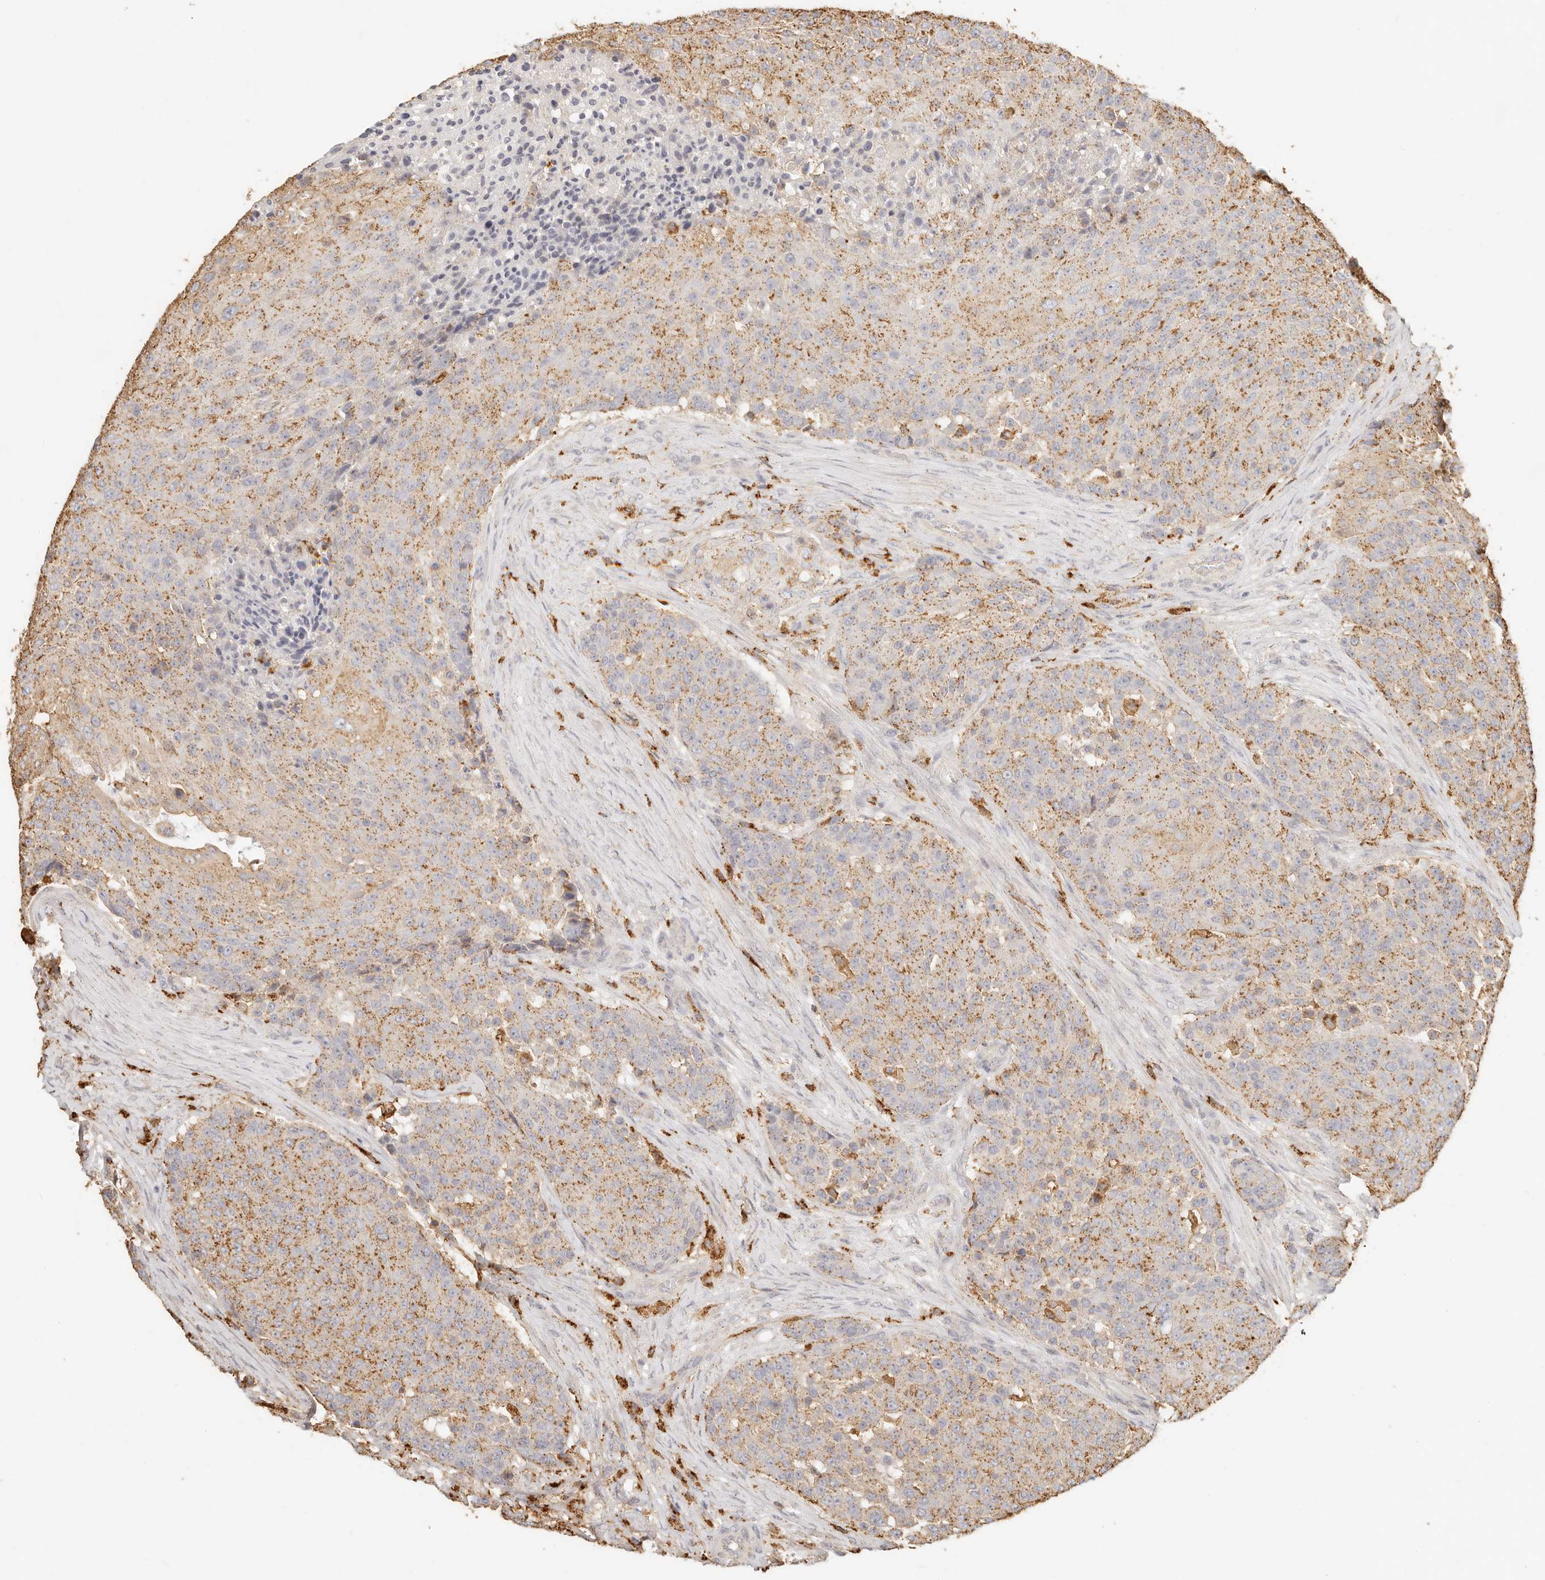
{"staining": {"intensity": "moderate", "quantity": ">75%", "location": "cytoplasmic/membranous"}, "tissue": "urothelial cancer", "cell_type": "Tumor cells", "image_type": "cancer", "snomed": [{"axis": "morphology", "description": "Urothelial carcinoma, High grade"}, {"axis": "topography", "description": "Urinary bladder"}], "caption": "This micrograph shows urothelial cancer stained with IHC to label a protein in brown. The cytoplasmic/membranous of tumor cells show moderate positivity for the protein. Nuclei are counter-stained blue.", "gene": "CNMD", "patient": {"sex": "female", "age": 63}}